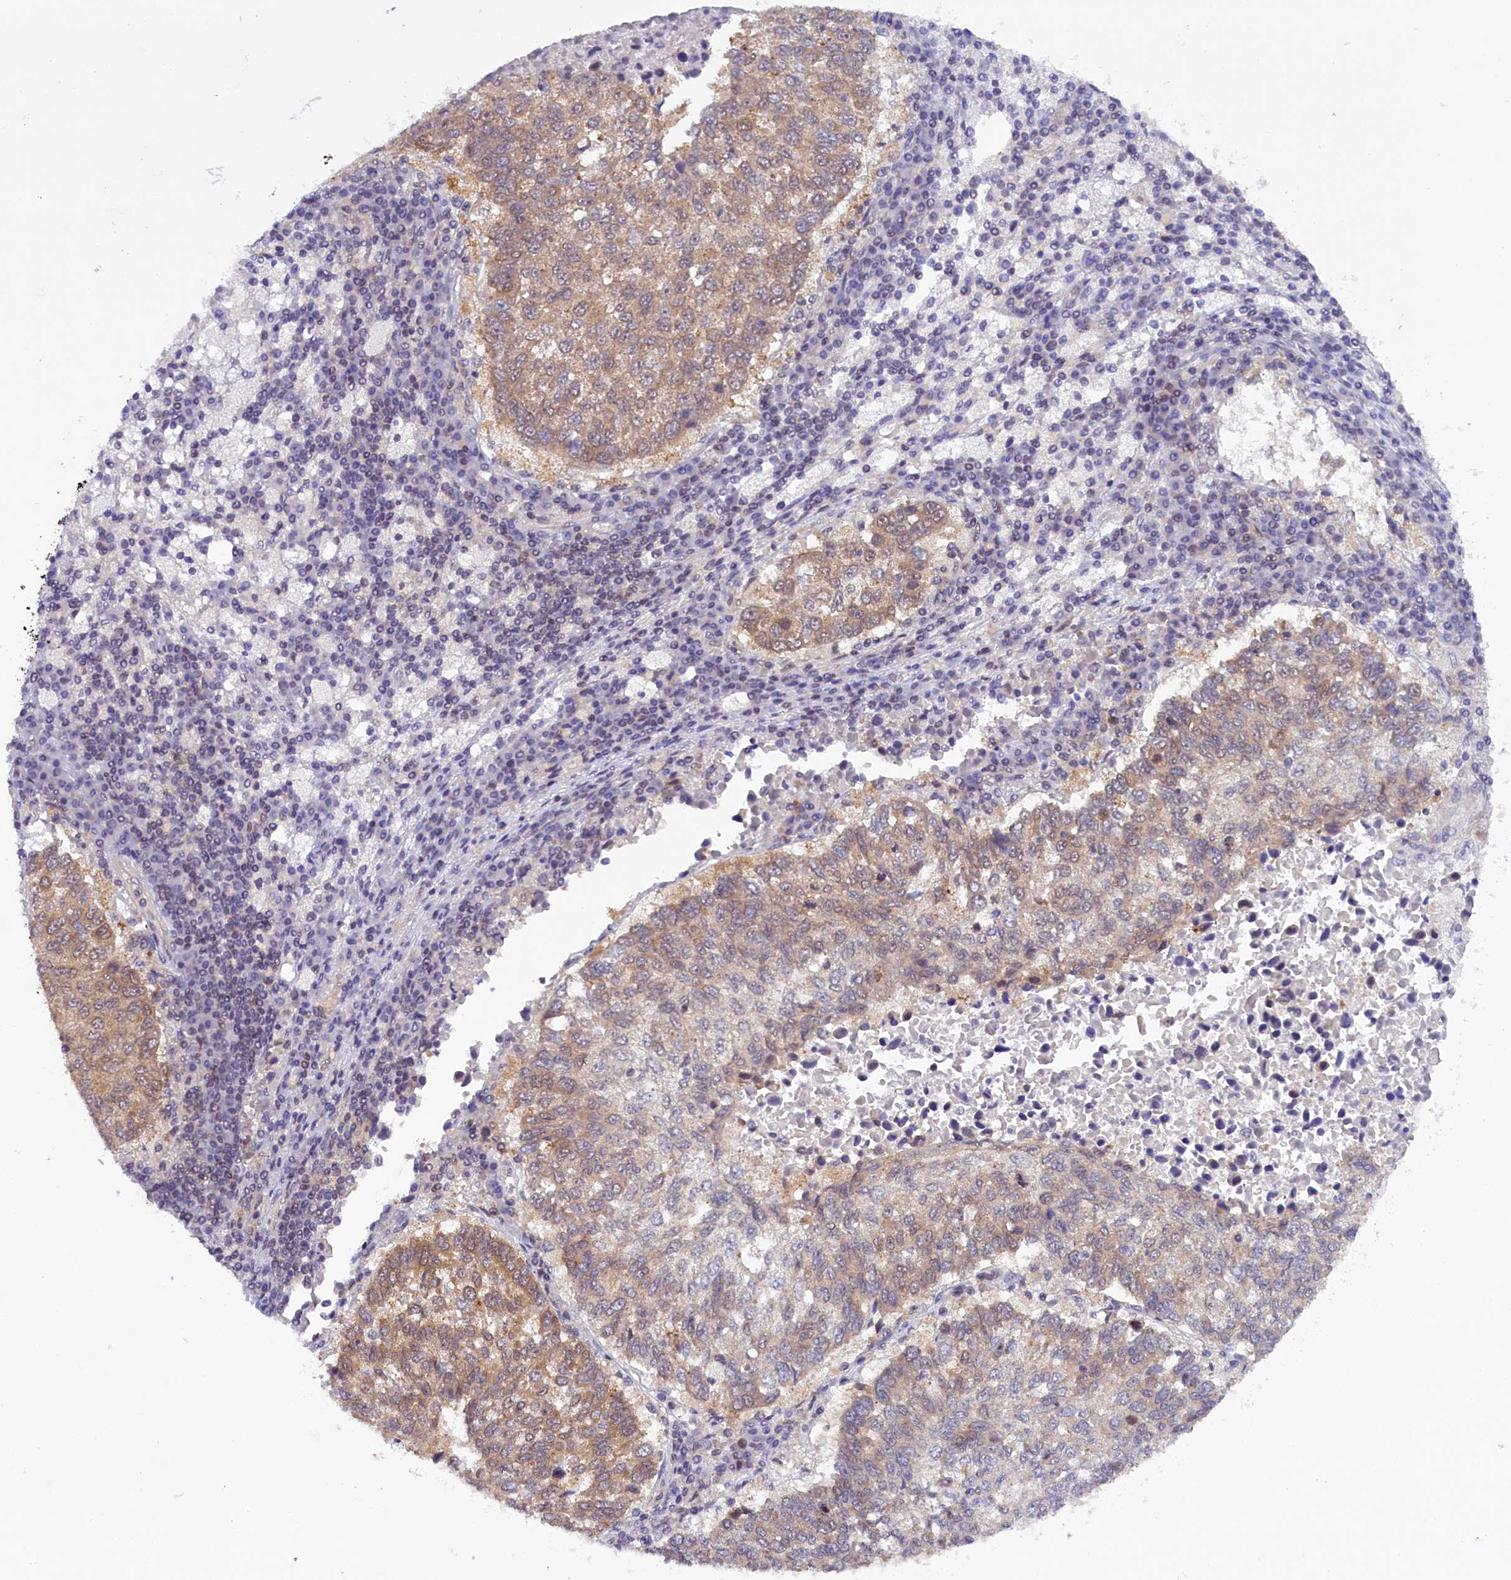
{"staining": {"intensity": "weak", "quantity": "25%-75%", "location": "cytoplasmic/membranous"}, "tissue": "lung cancer", "cell_type": "Tumor cells", "image_type": "cancer", "snomed": [{"axis": "morphology", "description": "Squamous cell carcinoma, NOS"}, {"axis": "topography", "description": "Lung"}], "caption": "The histopathology image shows a brown stain indicating the presence of a protein in the cytoplasmic/membranous of tumor cells in squamous cell carcinoma (lung).", "gene": "TBCB", "patient": {"sex": "male", "age": 73}}